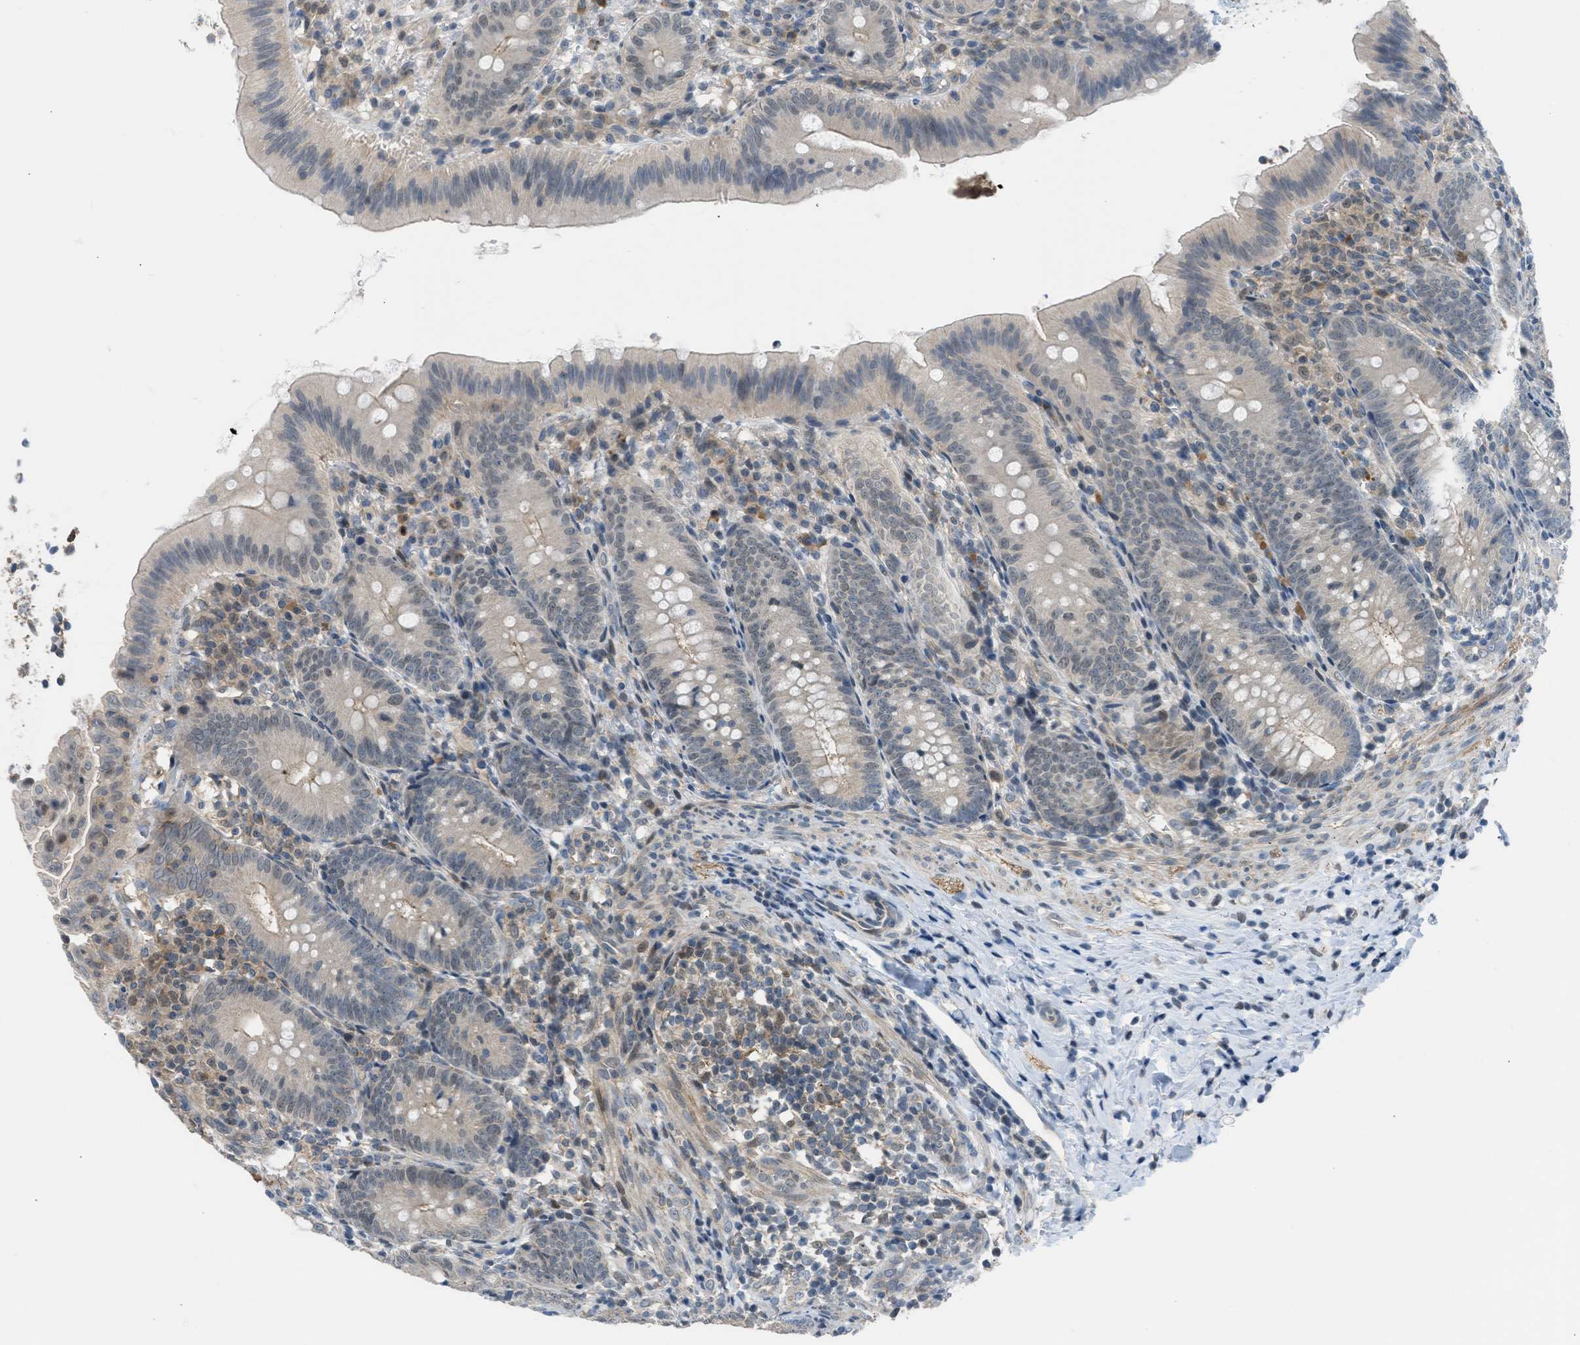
{"staining": {"intensity": "weak", "quantity": "25%-75%", "location": "cytoplasmic/membranous"}, "tissue": "appendix", "cell_type": "Glandular cells", "image_type": "normal", "snomed": [{"axis": "morphology", "description": "Normal tissue, NOS"}, {"axis": "topography", "description": "Appendix"}], "caption": "Protein staining exhibits weak cytoplasmic/membranous positivity in approximately 25%-75% of glandular cells in benign appendix. Nuclei are stained in blue.", "gene": "TTBK2", "patient": {"sex": "male", "age": 1}}